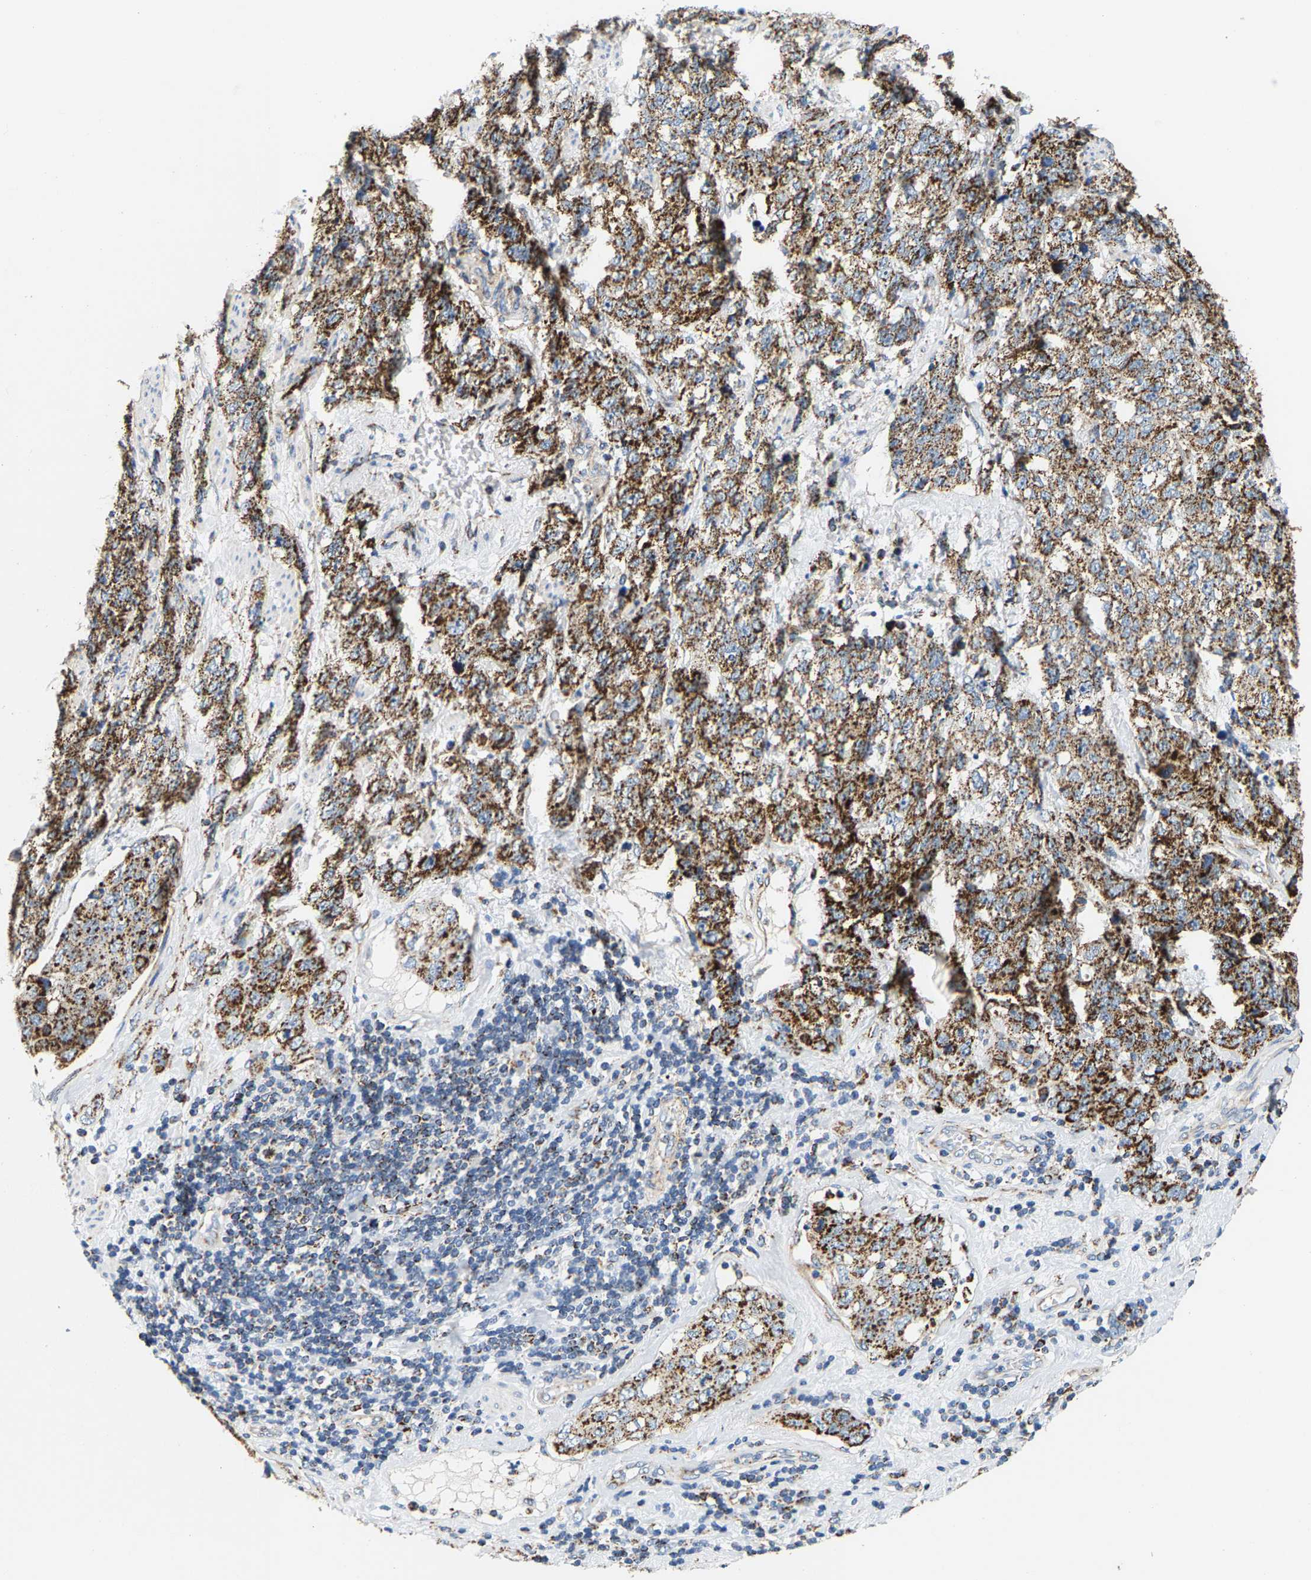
{"staining": {"intensity": "strong", "quantity": ">75%", "location": "cytoplasmic/membranous"}, "tissue": "stomach cancer", "cell_type": "Tumor cells", "image_type": "cancer", "snomed": [{"axis": "morphology", "description": "Adenocarcinoma, NOS"}, {"axis": "topography", "description": "Stomach"}], "caption": "Immunohistochemistry (IHC) image of neoplastic tissue: stomach adenocarcinoma stained using immunohistochemistry (IHC) exhibits high levels of strong protein expression localized specifically in the cytoplasmic/membranous of tumor cells, appearing as a cytoplasmic/membranous brown color.", "gene": "SHMT2", "patient": {"sex": "male", "age": 48}}